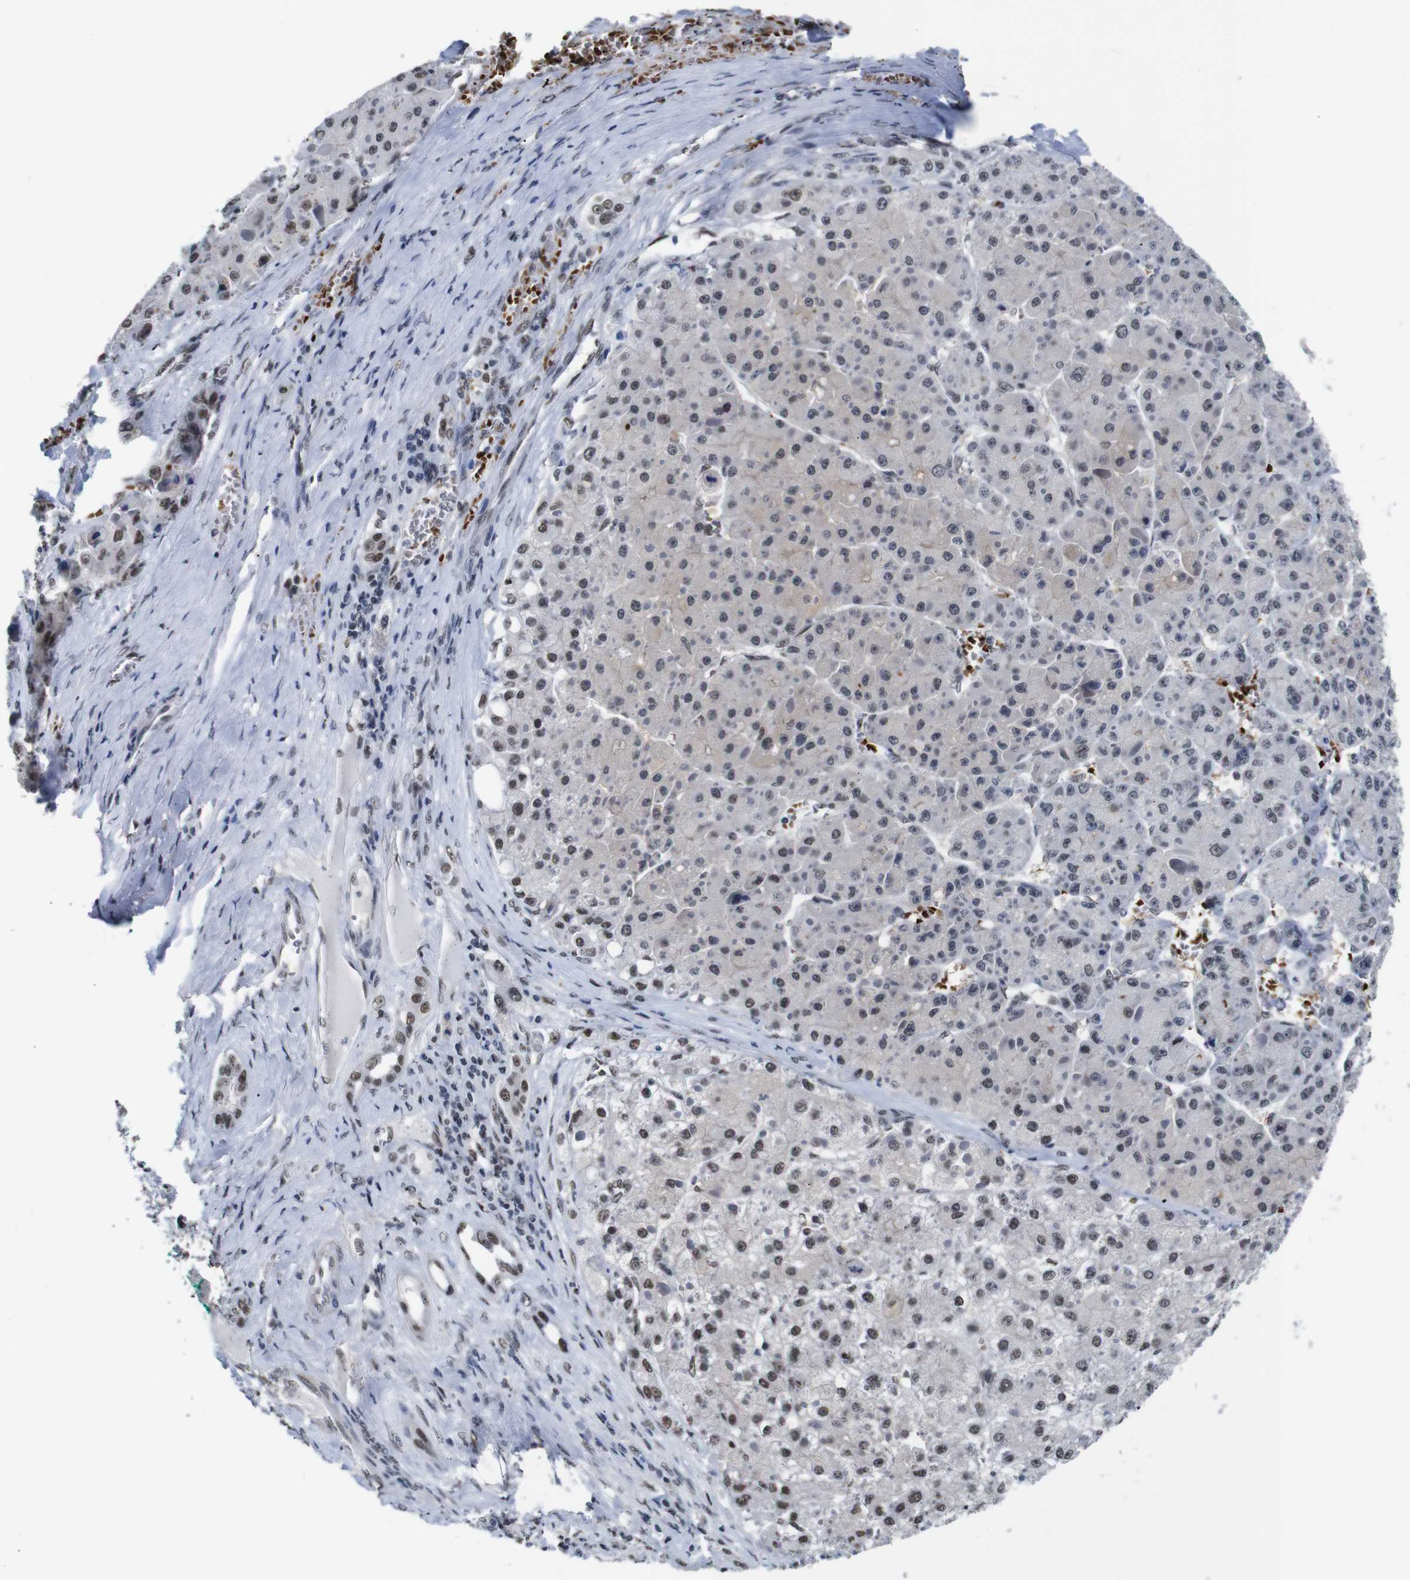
{"staining": {"intensity": "moderate", "quantity": "<25%", "location": "nuclear"}, "tissue": "liver cancer", "cell_type": "Tumor cells", "image_type": "cancer", "snomed": [{"axis": "morphology", "description": "Carcinoma, Hepatocellular, NOS"}, {"axis": "topography", "description": "Liver"}], "caption": "An image showing moderate nuclear expression in approximately <25% of tumor cells in liver hepatocellular carcinoma, as visualized by brown immunohistochemical staining.", "gene": "ILDR2", "patient": {"sex": "female", "age": 73}}